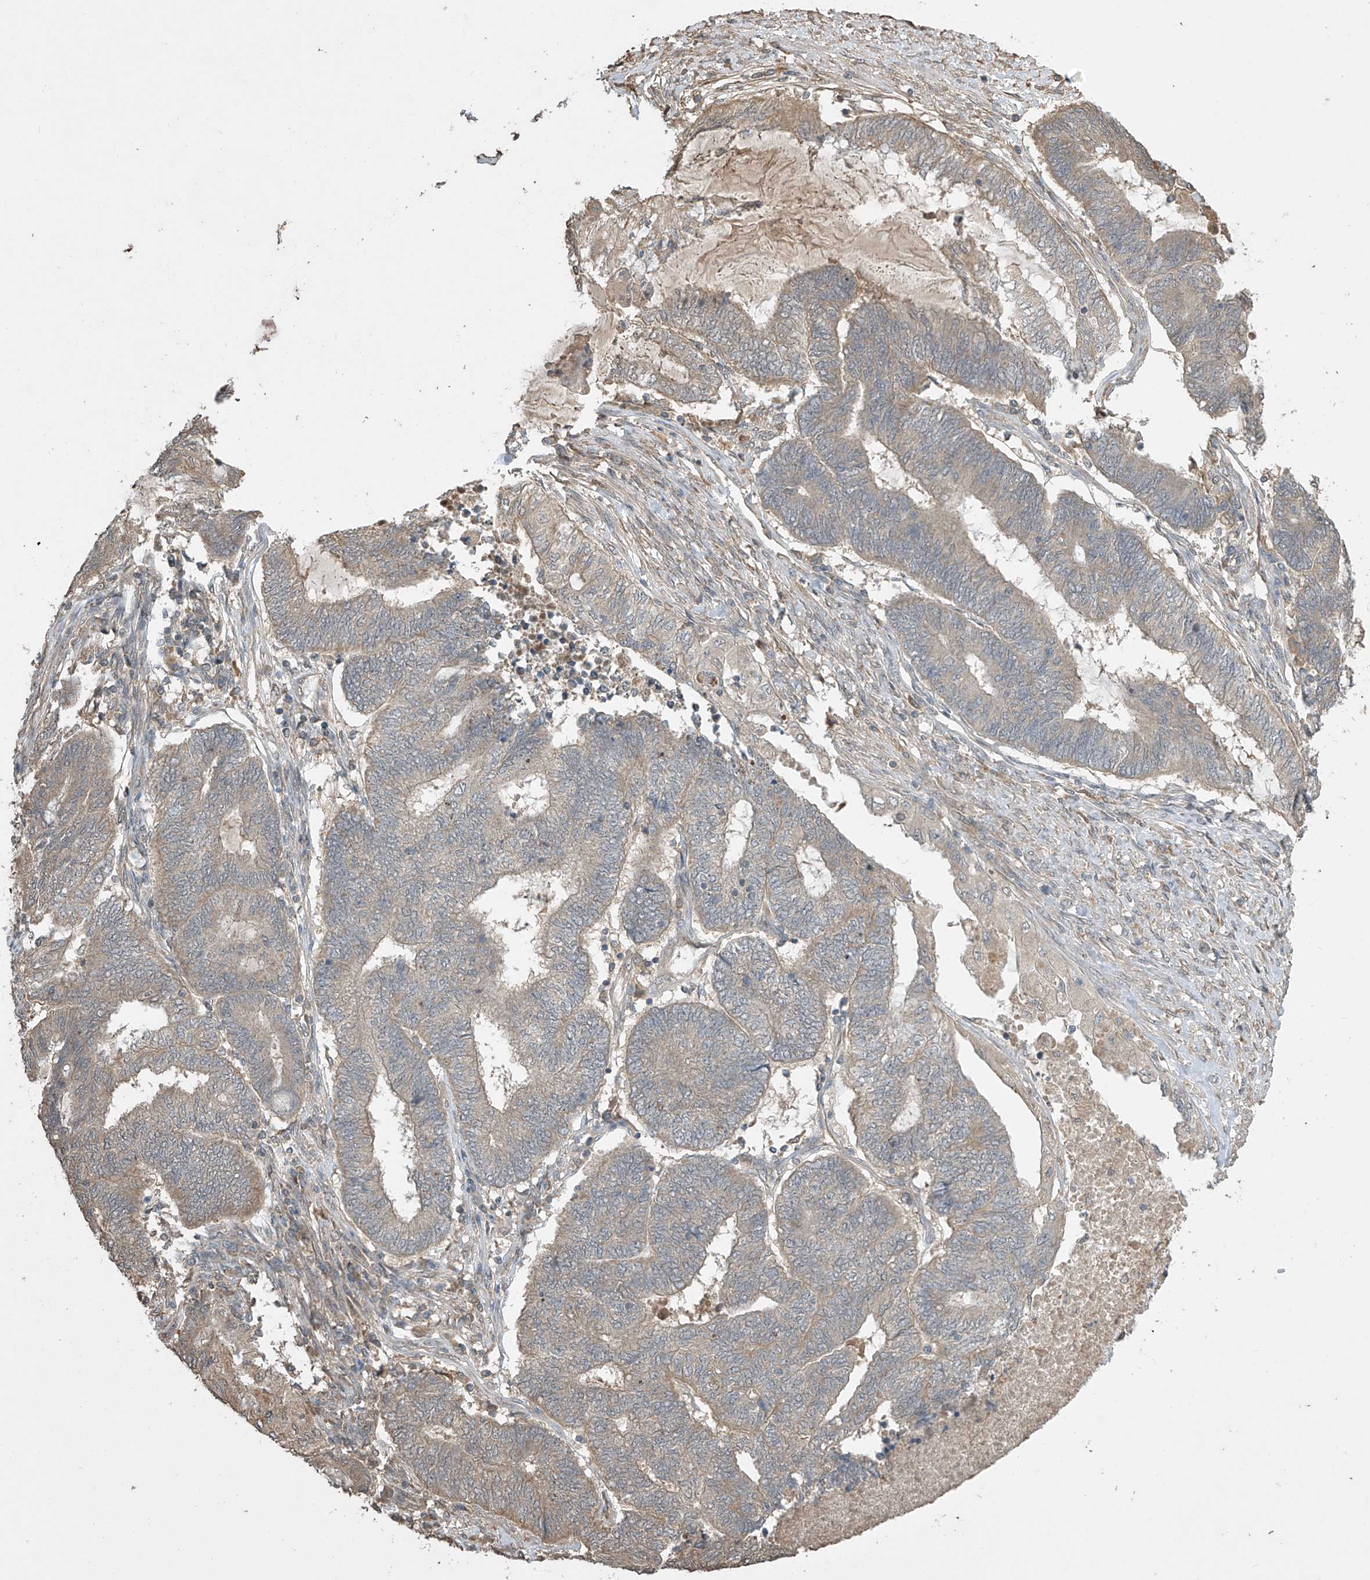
{"staining": {"intensity": "weak", "quantity": ">75%", "location": "cytoplasmic/membranous"}, "tissue": "endometrial cancer", "cell_type": "Tumor cells", "image_type": "cancer", "snomed": [{"axis": "morphology", "description": "Adenocarcinoma, NOS"}, {"axis": "topography", "description": "Uterus"}, {"axis": "topography", "description": "Endometrium"}], "caption": "Brown immunohistochemical staining in adenocarcinoma (endometrial) displays weak cytoplasmic/membranous expression in about >75% of tumor cells. (DAB = brown stain, brightfield microscopy at high magnification).", "gene": "SLFN14", "patient": {"sex": "female", "age": 70}}